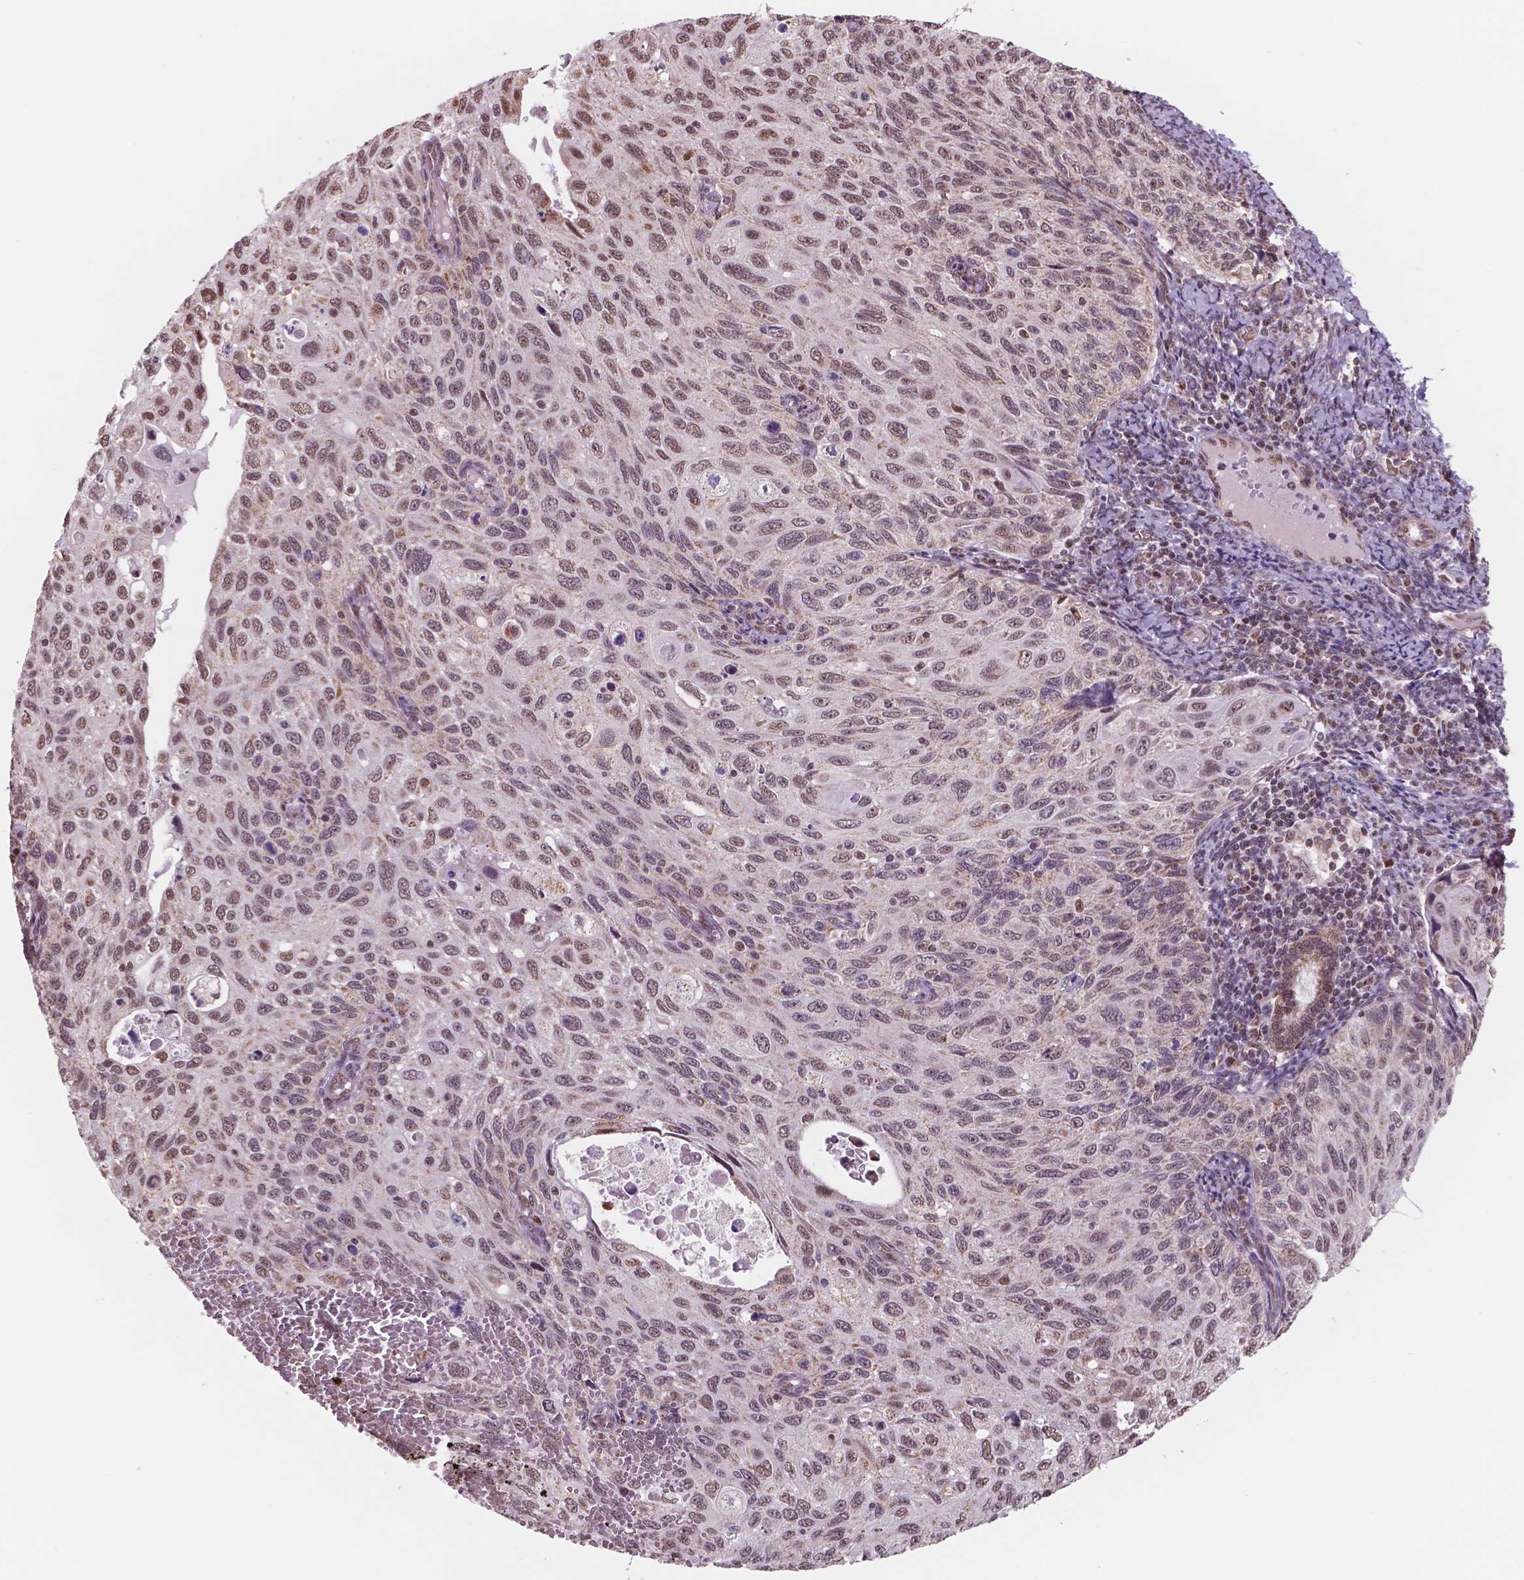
{"staining": {"intensity": "moderate", "quantity": ">75%", "location": "nuclear"}, "tissue": "cervical cancer", "cell_type": "Tumor cells", "image_type": "cancer", "snomed": [{"axis": "morphology", "description": "Squamous cell carcinoma, NOS"}, {"axis": "topography", "description": "Cervix"}], "caption": "There is medium levels of moderate nuclear positivity in tumor cells of cervical squamous cell carcinoma, as demonstrated by immunohistochemical staining (brown color).", "gene": "NDUFA10", "patient": {"sex": "female", "age": 70}}